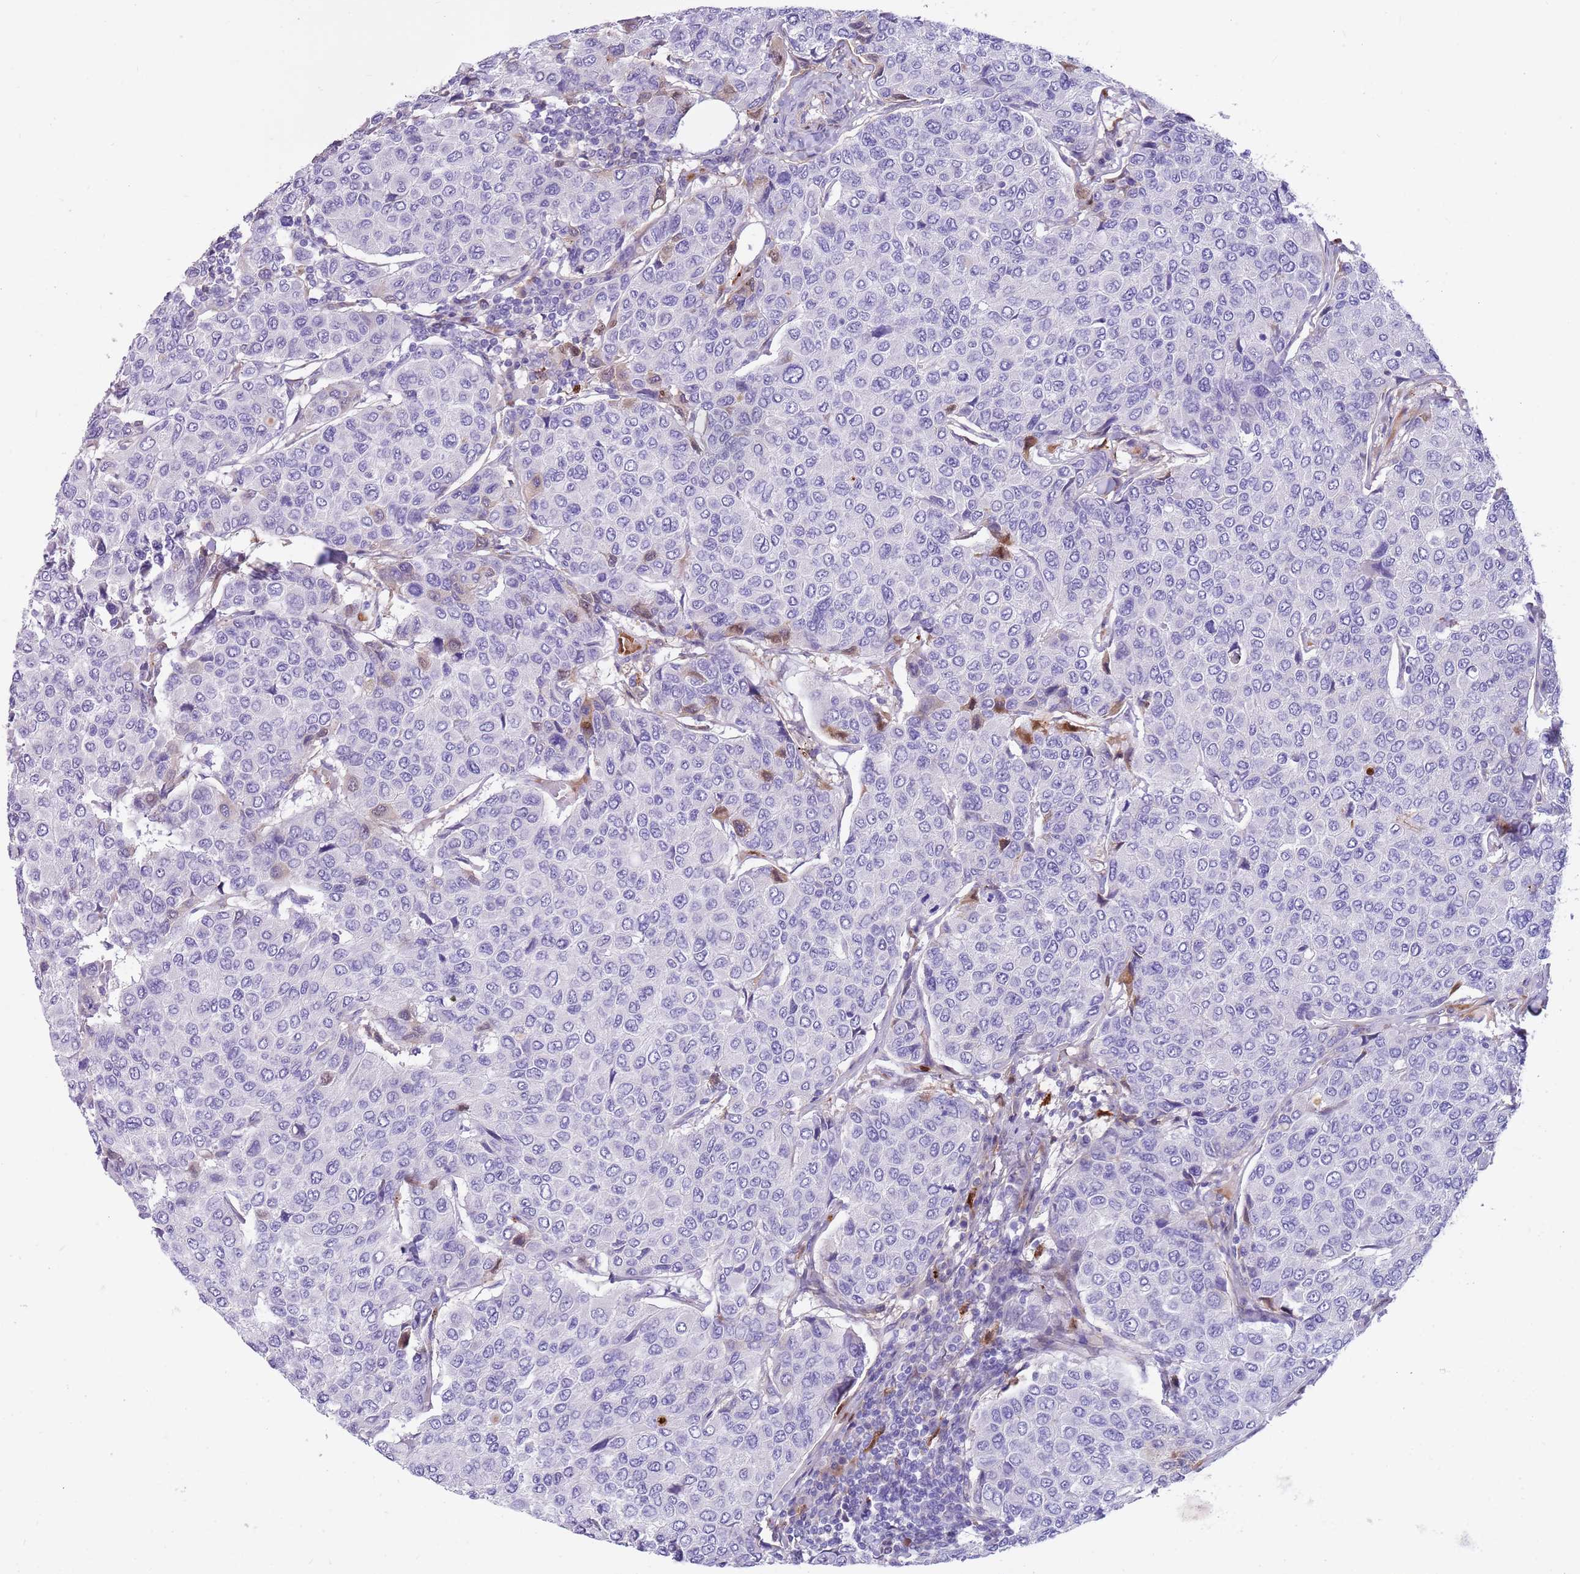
{"staining": {"intensity": "negative", "quantity": "none", "location": "none"}, "tissue": "breast cancer", "cell_type": "Tumor cells", "image_type": "cancer", "snomed": [{"axis": "morphology", "description": "Duct carcinoma"}, {"axis": "topography", "description": "Breast"}], "caption": "Immunohistochemistry (IHC) image of human breast cancer stained for a protein (brown), which demonstrates no staining in tumor cells.", "gene": "LEPROTL1", "patient": {"sex": "female", "age": 55}}